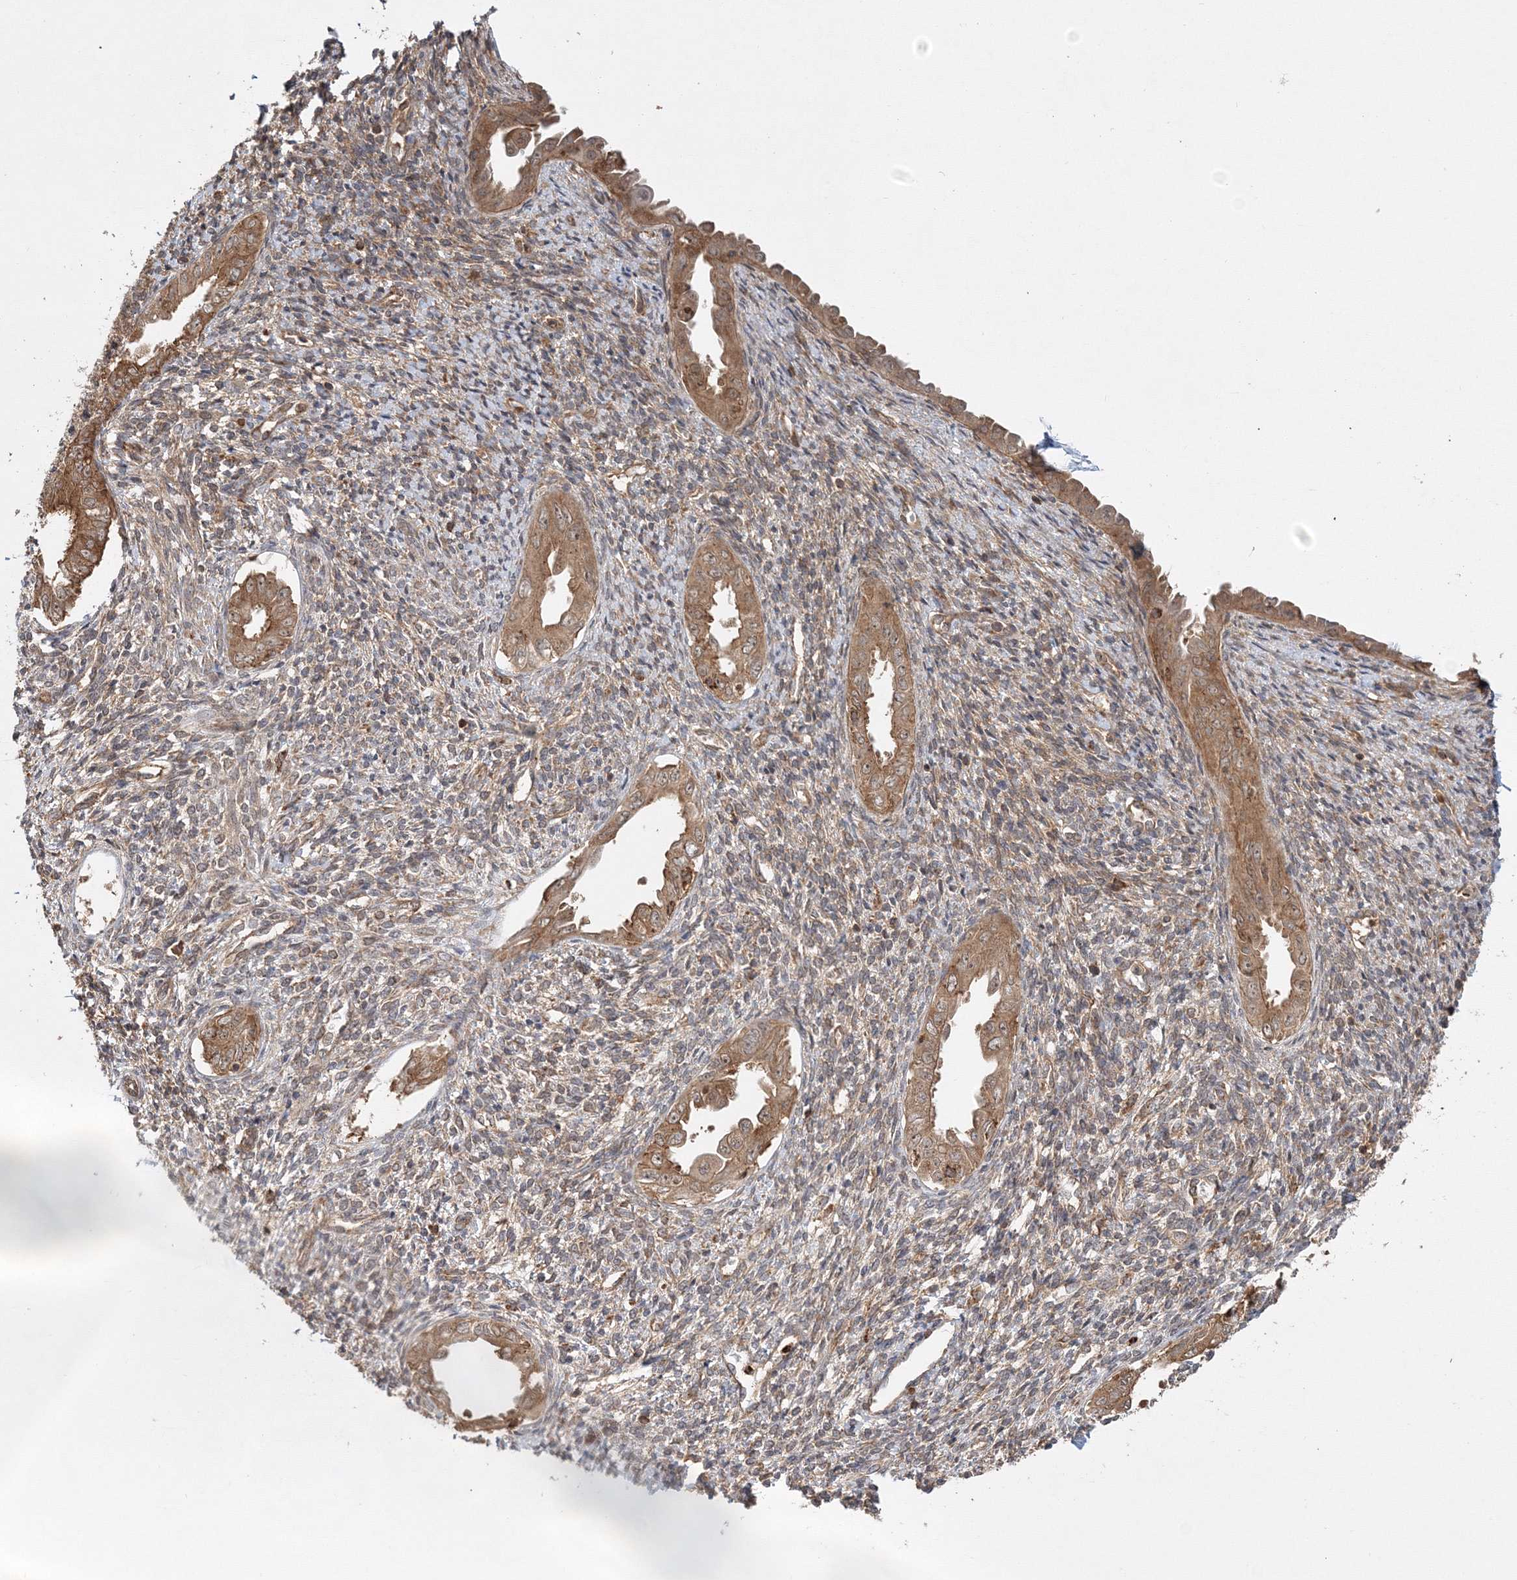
{"staining": {"intensity": "weak", "quantity": "25%-75%", "location": "cytoplasmic/membranous"}, "tissue": "endometrium", "cell_type": "Cells in endometrial stroma", "image_type": "normal", "snomed": [{"axis": "morphology", "description": "Normal tissue, NOS"}, {"axis": "topography", "description": "Endometrium"}], "caption": "This photomicrograph demonstrates unremarkable endometrium stained with IHC to label a protein in brown. The cytoplasmic/membranous of cells in endometrial stroma show weak positivity for the protein. Nuclei are counter-stained blue.", "gene": "WDR37", "patient": {"sex": "female", "age": 66}}